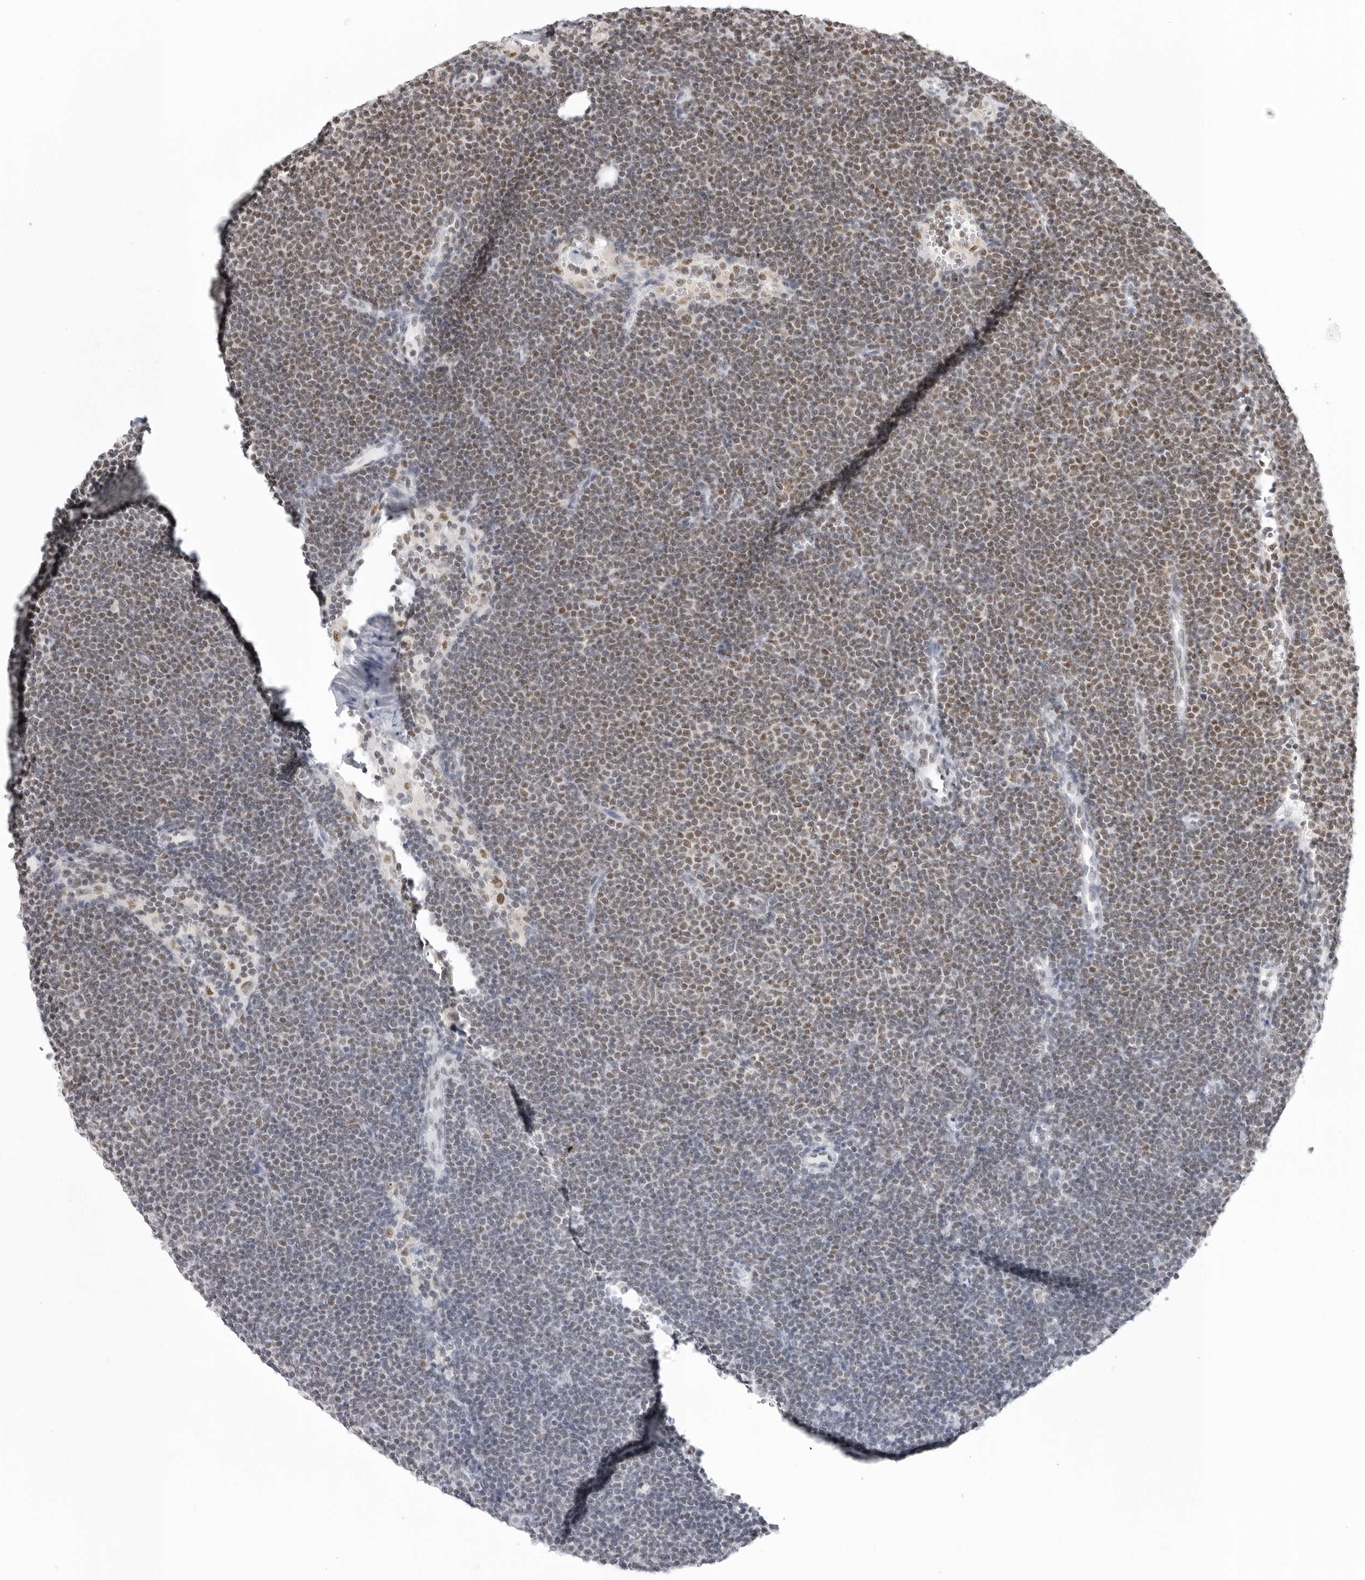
{"staining": {"intensity": "weak", "quantity": "25%-75%", "location": "nuclear"}, "tissue": "lymphoma", "cell_type": "Tumor cells", "image_type": "cancer", "snomed": [{"axis": "morphology", "description": "Malignant lymphoma, non-Hodgkin's type, Low grade"}, {"axis": "topography", "description": "Lymph node"}], "caption": "This is a photomicrograph of IHC staining of low-grade malignant lymphoma, non-Hodgkin's type, which shows weak positivity in the nuclear of tumor cells.", "gene": "RPA2", "patient": {"sex": "female", "age": 53}}